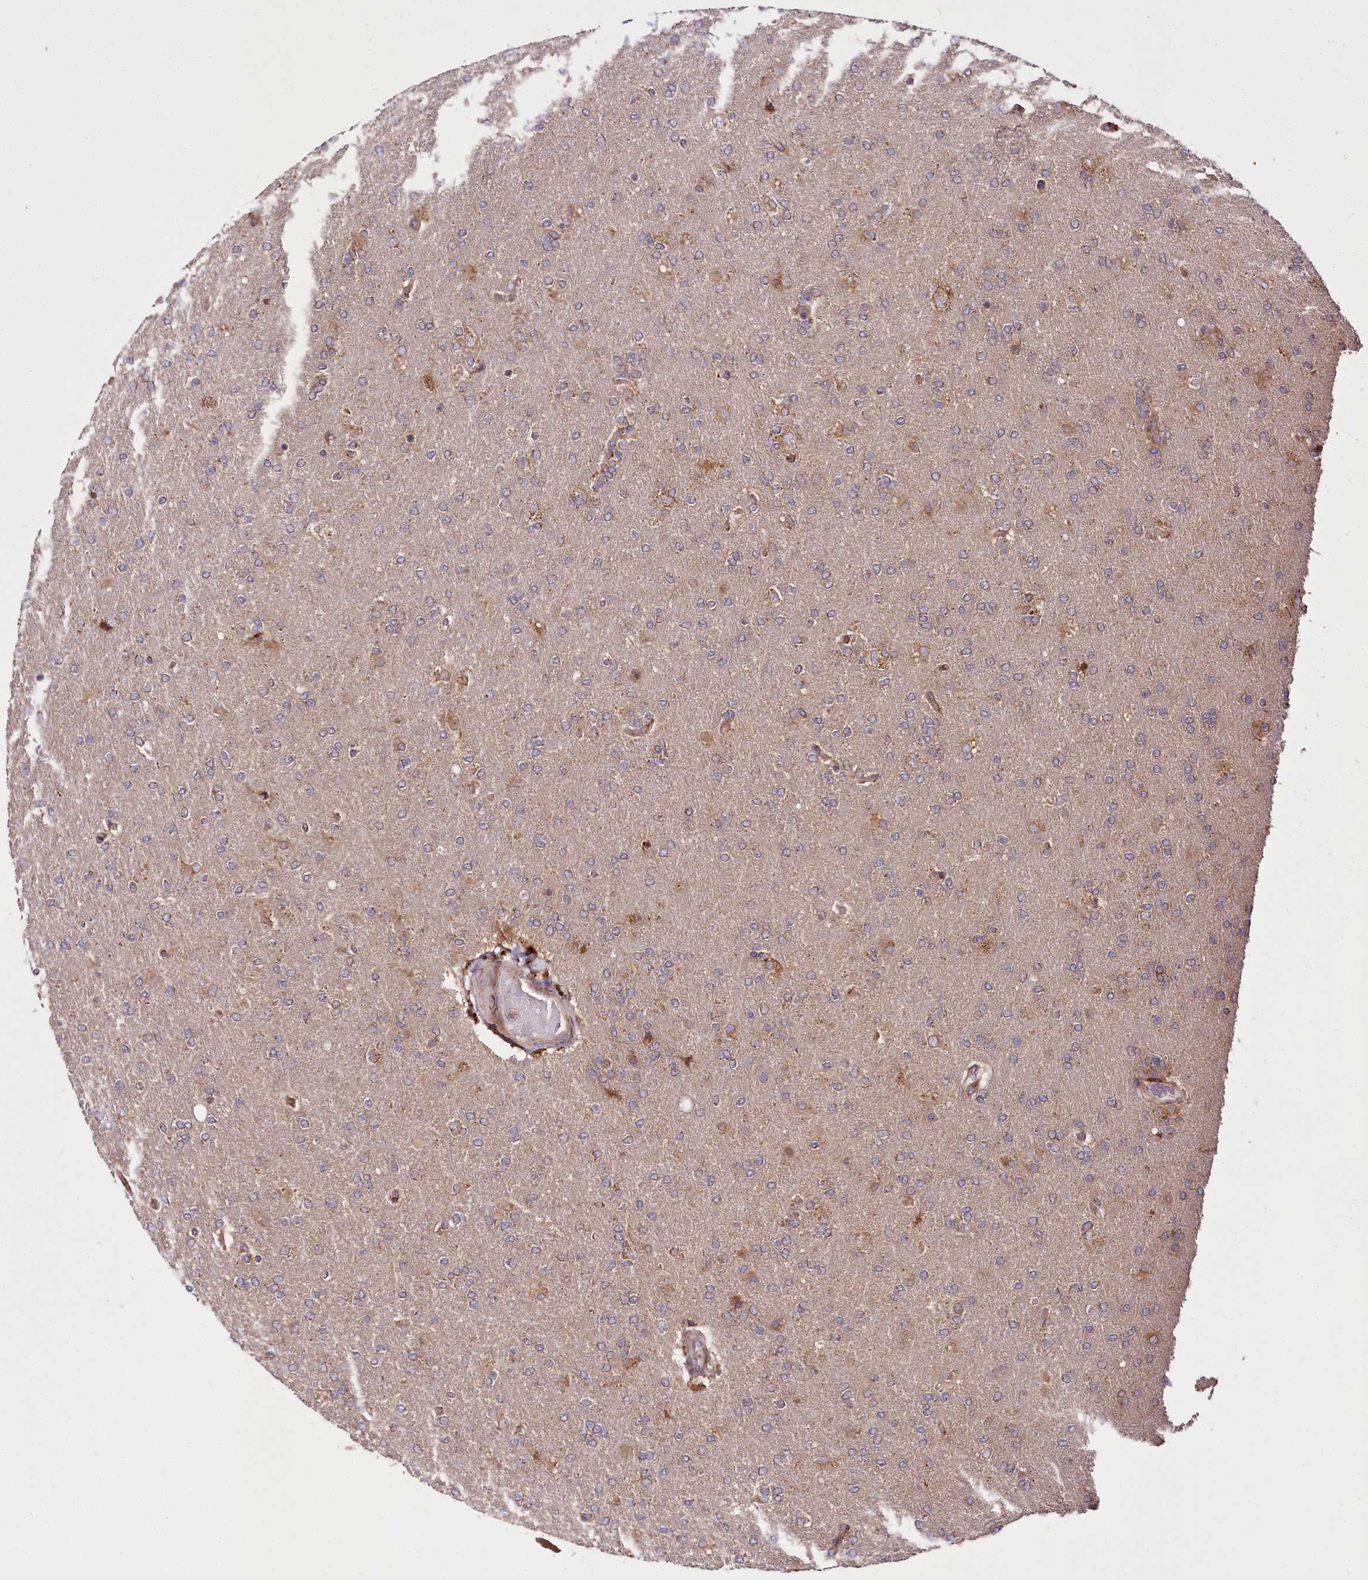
{"staining": {"intensity": "negative", "quantity": "none", "location": "none"}, "tissue": "glioma", "cell_type": "Tumor cells", "image_type": "cancer", "snomed": [{"axis": "morphology", "description": "Glioma, malignant, High grade"}, {"axis": "topography", "description": "Brain"}], "caption": "This is an immunohistochemistry (IHC) histopathology image of human glioma. There is no expression in tumor cells.", "gene": "RAB7A", "patient": {"sex": "male", "age": 72}}